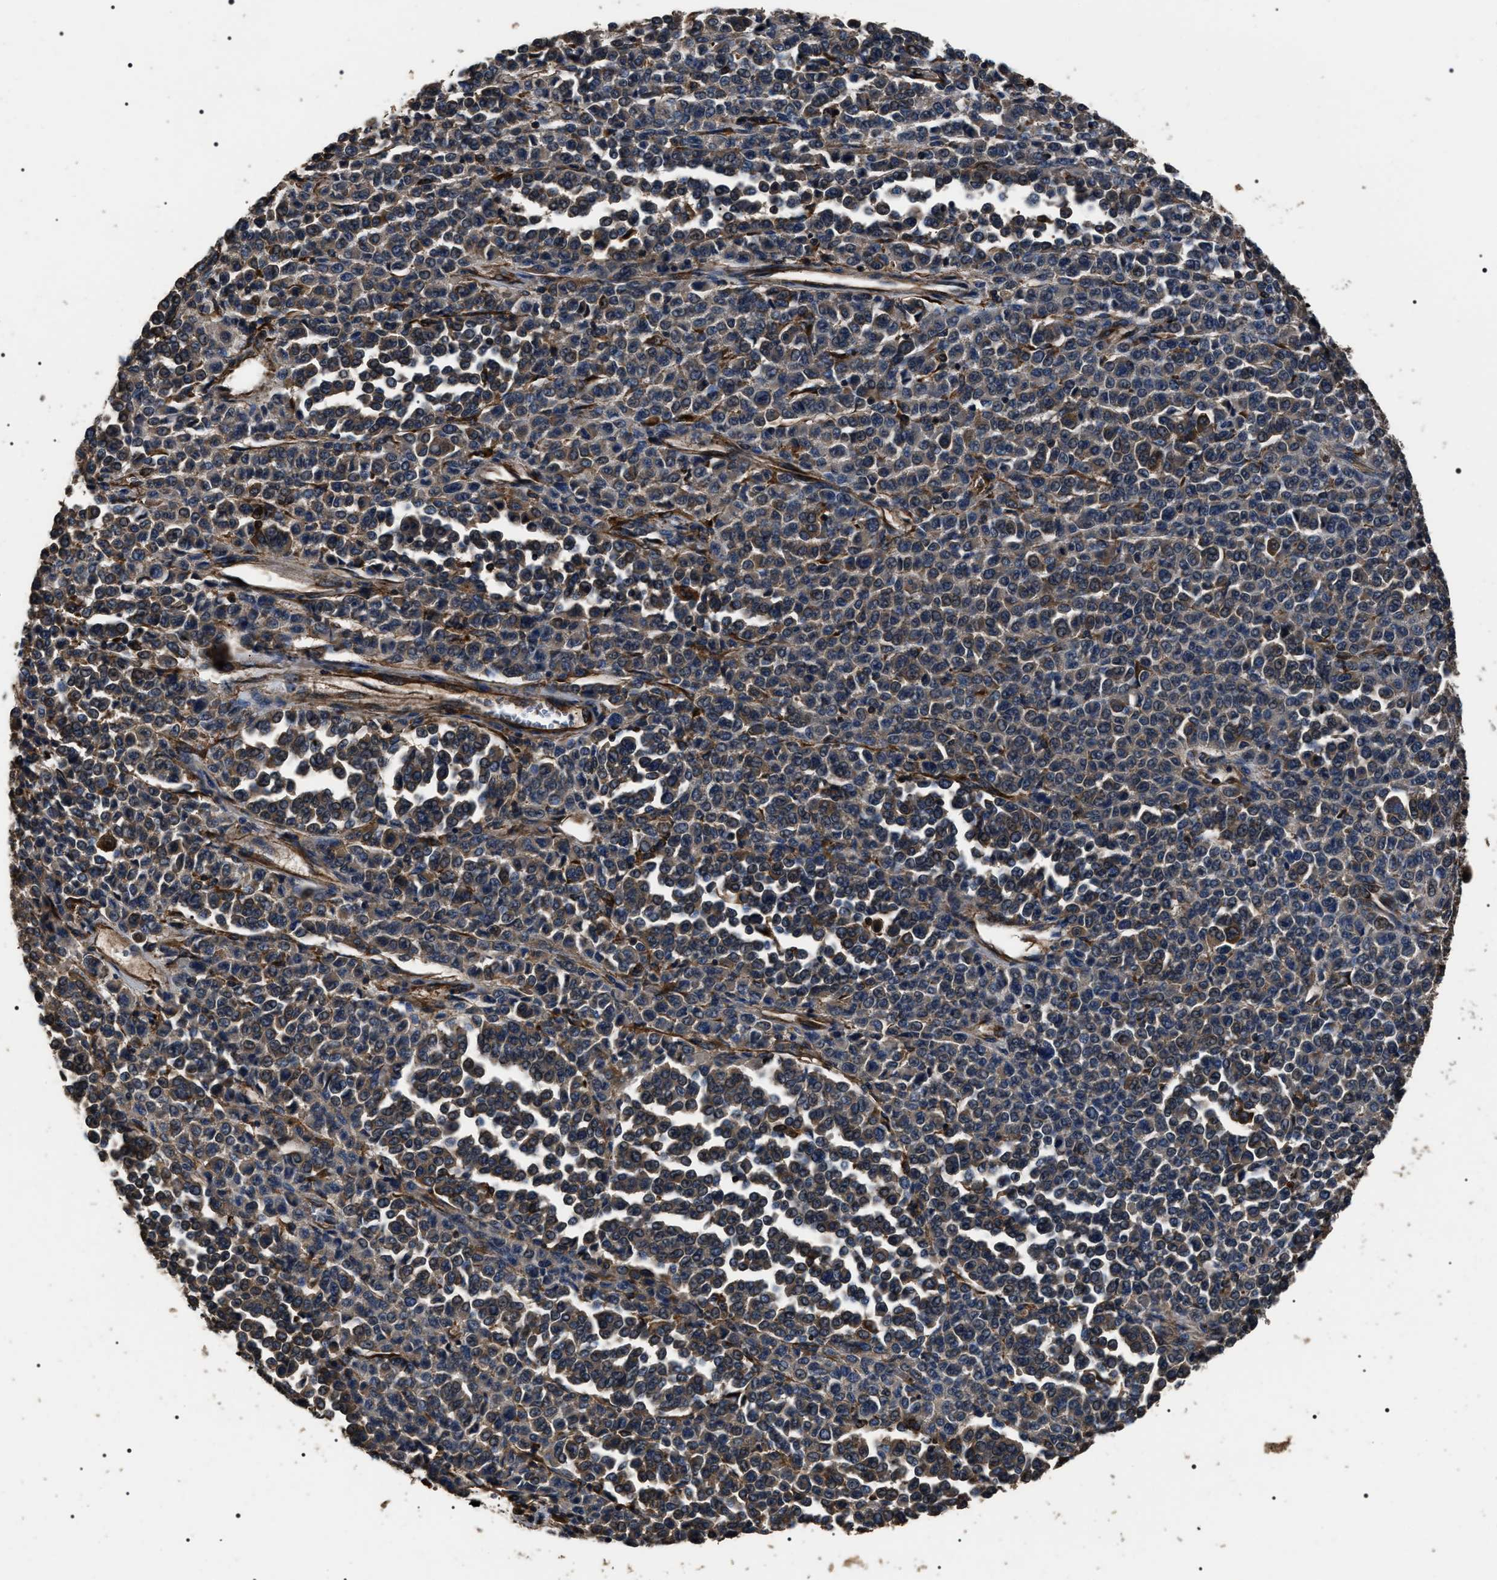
{"staining": {"intensity": "moderate", "quantity": "25%-75%", "location": "cytoplasmic/membranous"}, "tissue": "melanoma", "cell_type": "Tumor cells", "image_type": "cancer", "snomed": [{"axis": "morphology", "description": "Malignant melanoma, Metastatic site"}, {"axis": "topography", "description": "Pancreas"}], "caption": "Immunohistochemistry (IHC) (DAB (3,3'-diaminobenzidine)) staining of human melanoma displays moderate cytoplasmic/membranous protein expression in approximately 25%-75% of tumor cells.", "gene": "HSCB", "patient": {"sex": "female", "age": 30}}